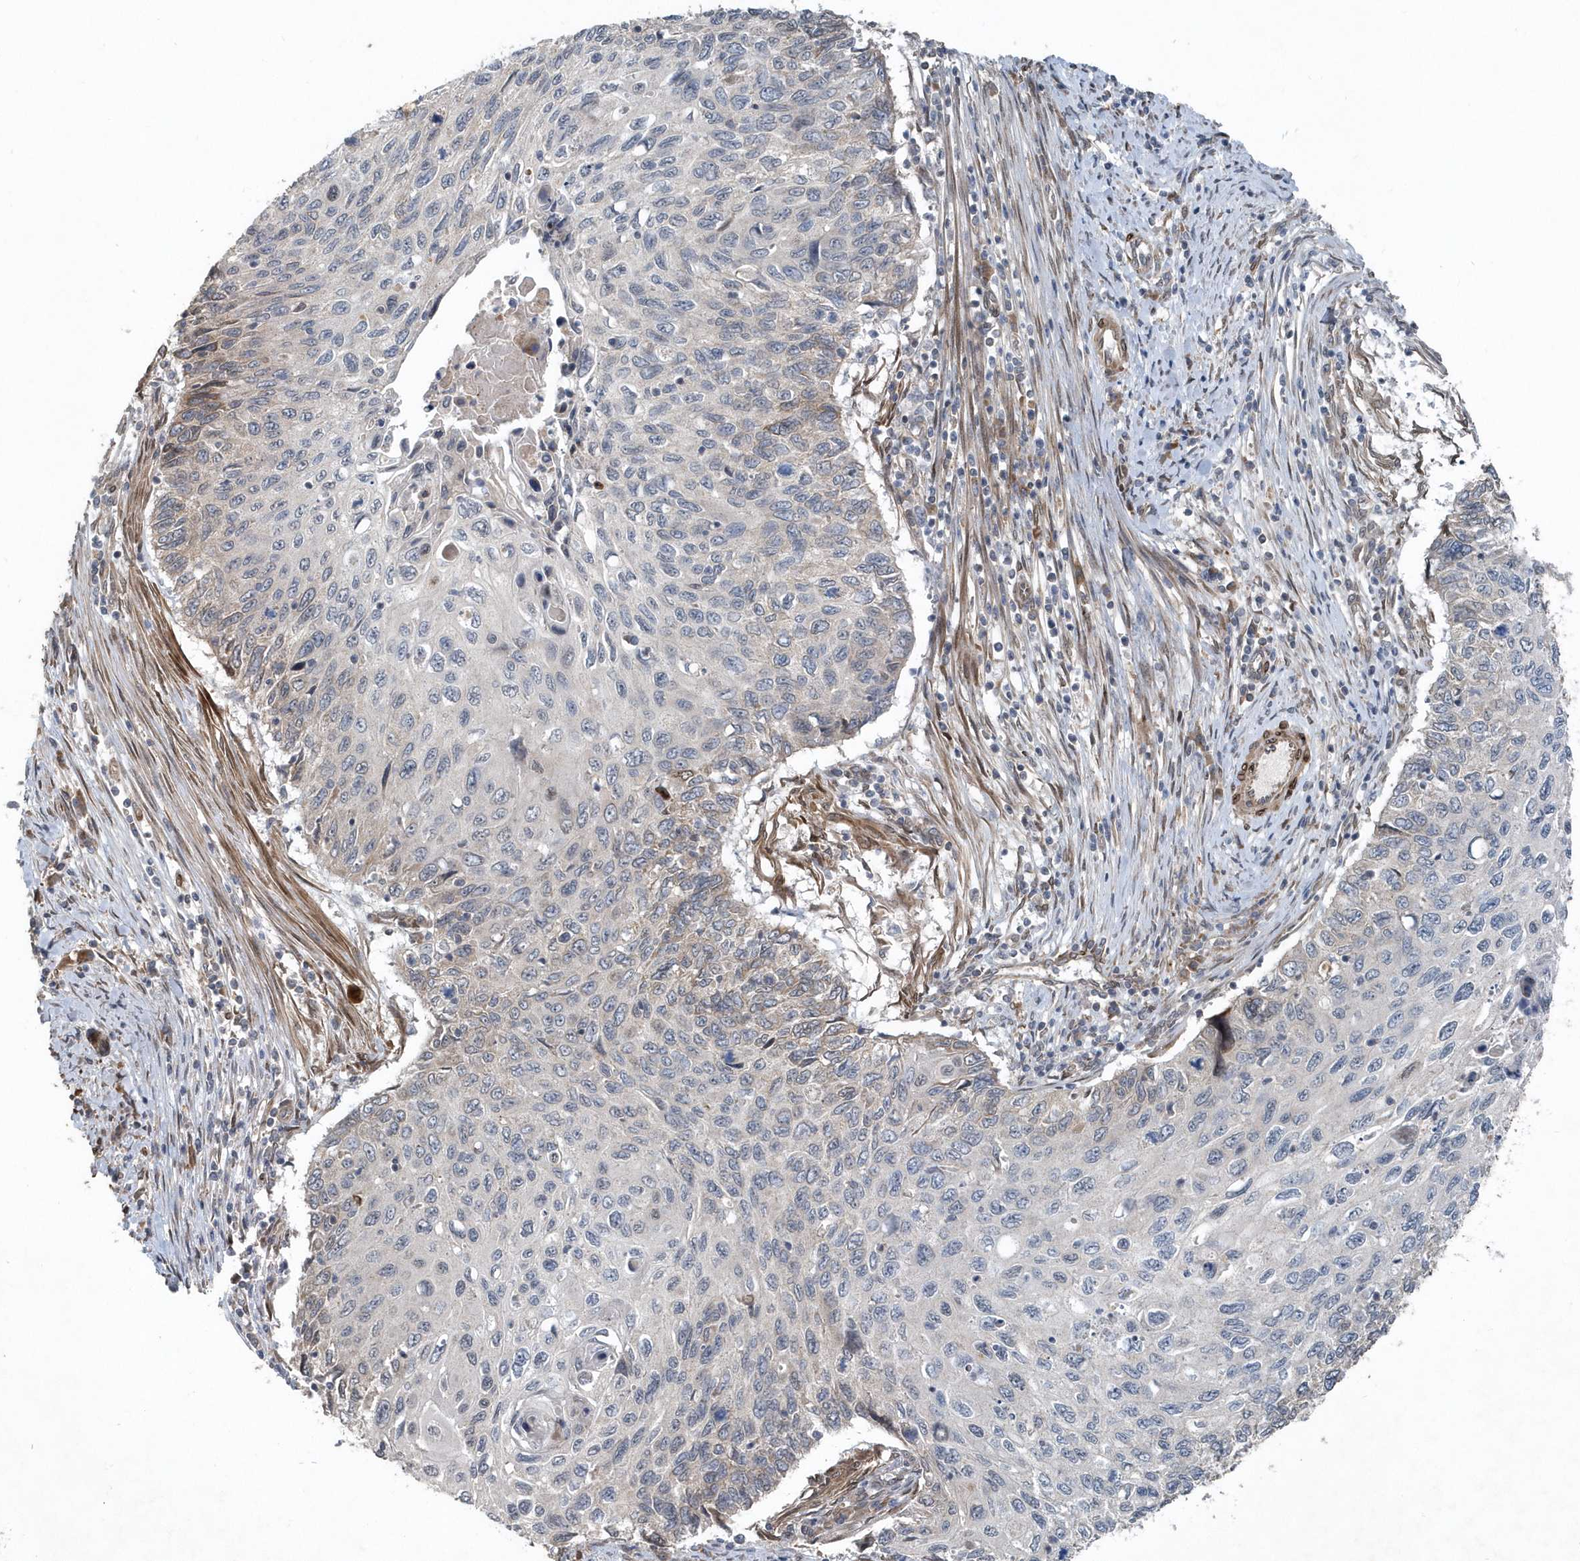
{"staining": {"intensity": "weak", "quantity": "<25%", "location": "cytoplasmic/membranous"}, "tissue": "cervical cancer", "cell_type": "Tumor cells", "image_type": "cancer", "snomed": [{"axis": "morphology", "description": "Squamous cell carcinoma, NOS"}, {"axis": "topography", "description": "Cervix"}], "caption": "Immunohistochemistry (IHC) of human squamous cell carcinoma (cervical) displays no staining in tumor cells.", "gene": "MCC", "patient": {"sex": "female", "age": 70}}